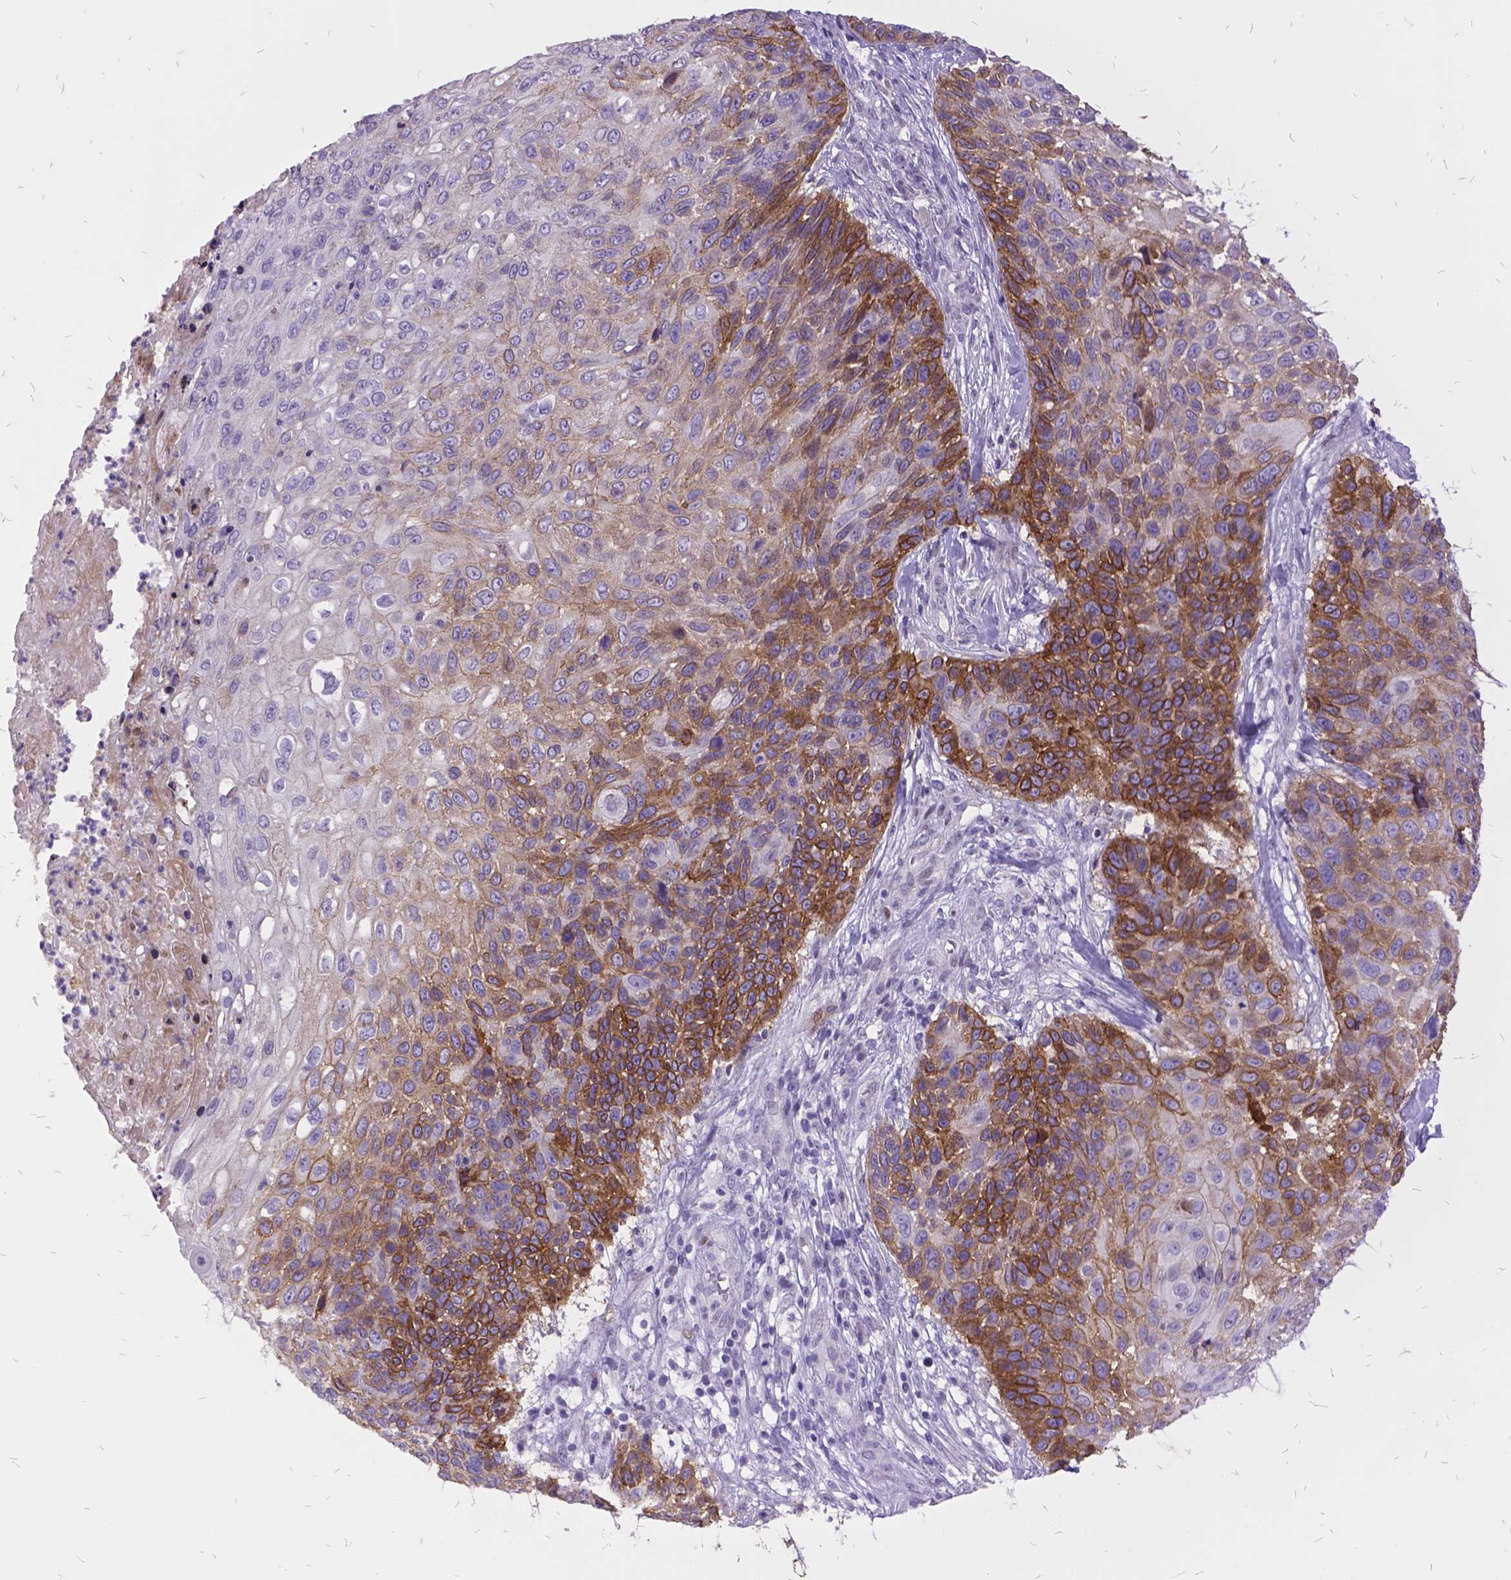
{"staining": {"intensity": "moderate", "quantity": "25%-75%", "location": "cytoplasmic/membranous"}, "tissue": "skin cancer", "cell_type": "Tumor cells", "image_type": "cancer", "snomed": [{"axis": "morphology", "description": "Squamous cell carcinoma, NOS"}, {"axis": "topography", "description": "Skin"}], "caption": "The histopathology image demonstrates immunohistochemical staining of squamous cell carcinoma (skin). There is moderate cytoplasmic/membranous positivity is present in about 25%-75% of tumor cells.", "gene": "ITGB6", "patient": {"sex": "male", "age": 92}}